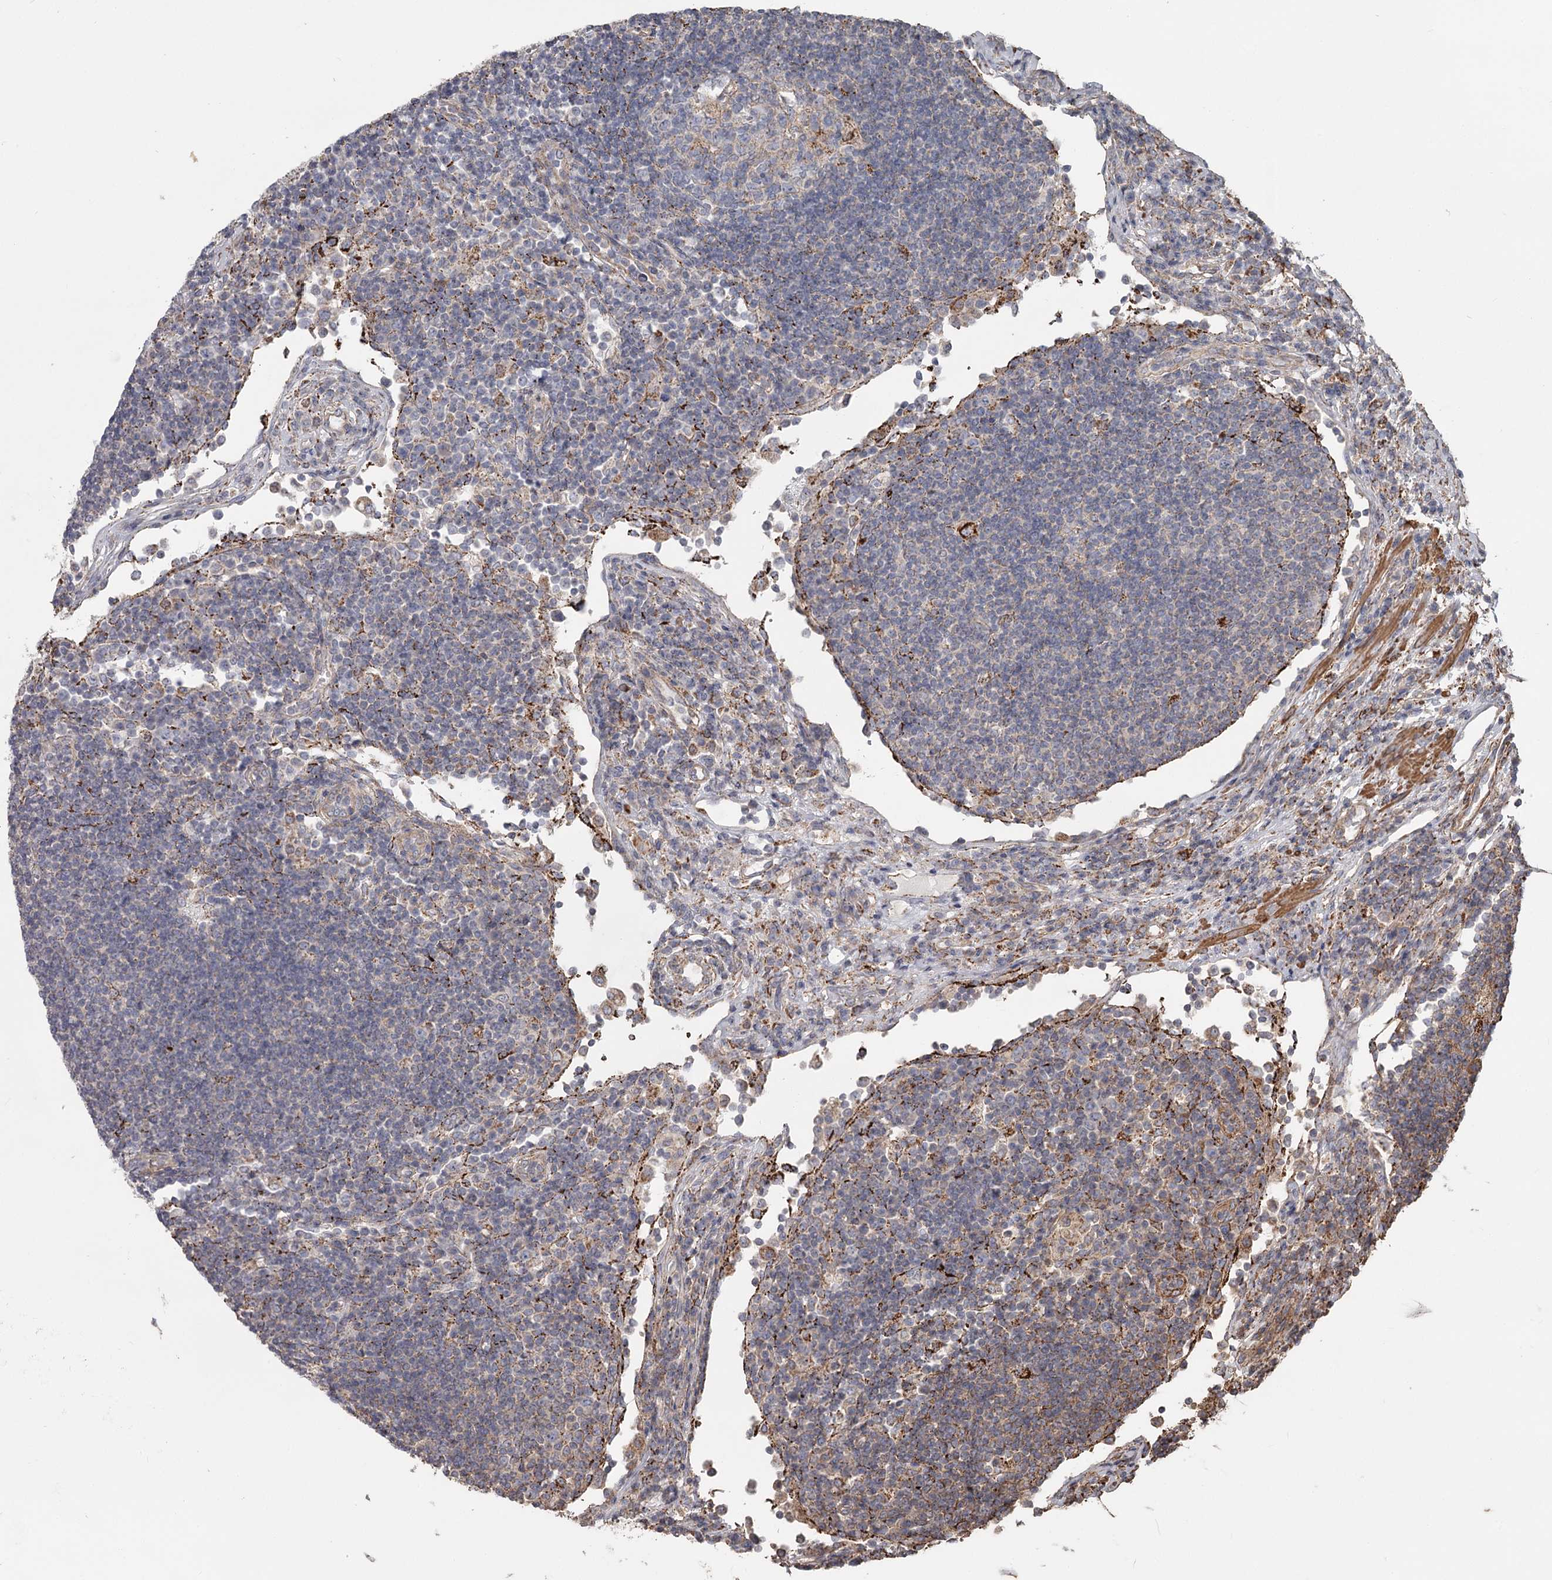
{"staining": {"intensity": "negative", "quantity": "none", "location": "none"}, "tissue": "lymph node", "cell_type": "Germinal center cells", "image_type": "normal", "snomed": [{"axis": "morphology", "description": "Normal tissue, NOS"}, {"axis": "topography", "description": "Lymph node"}], "caption": "An IHC image of benign lymph node is shown. There is no staining in germinal center cells of lymph node. (Brightfield microscopy of DAB immunohistochemistry at high magnification).", "gene": "DHRS9", "patient": {"sex": "female", "age": 53}}